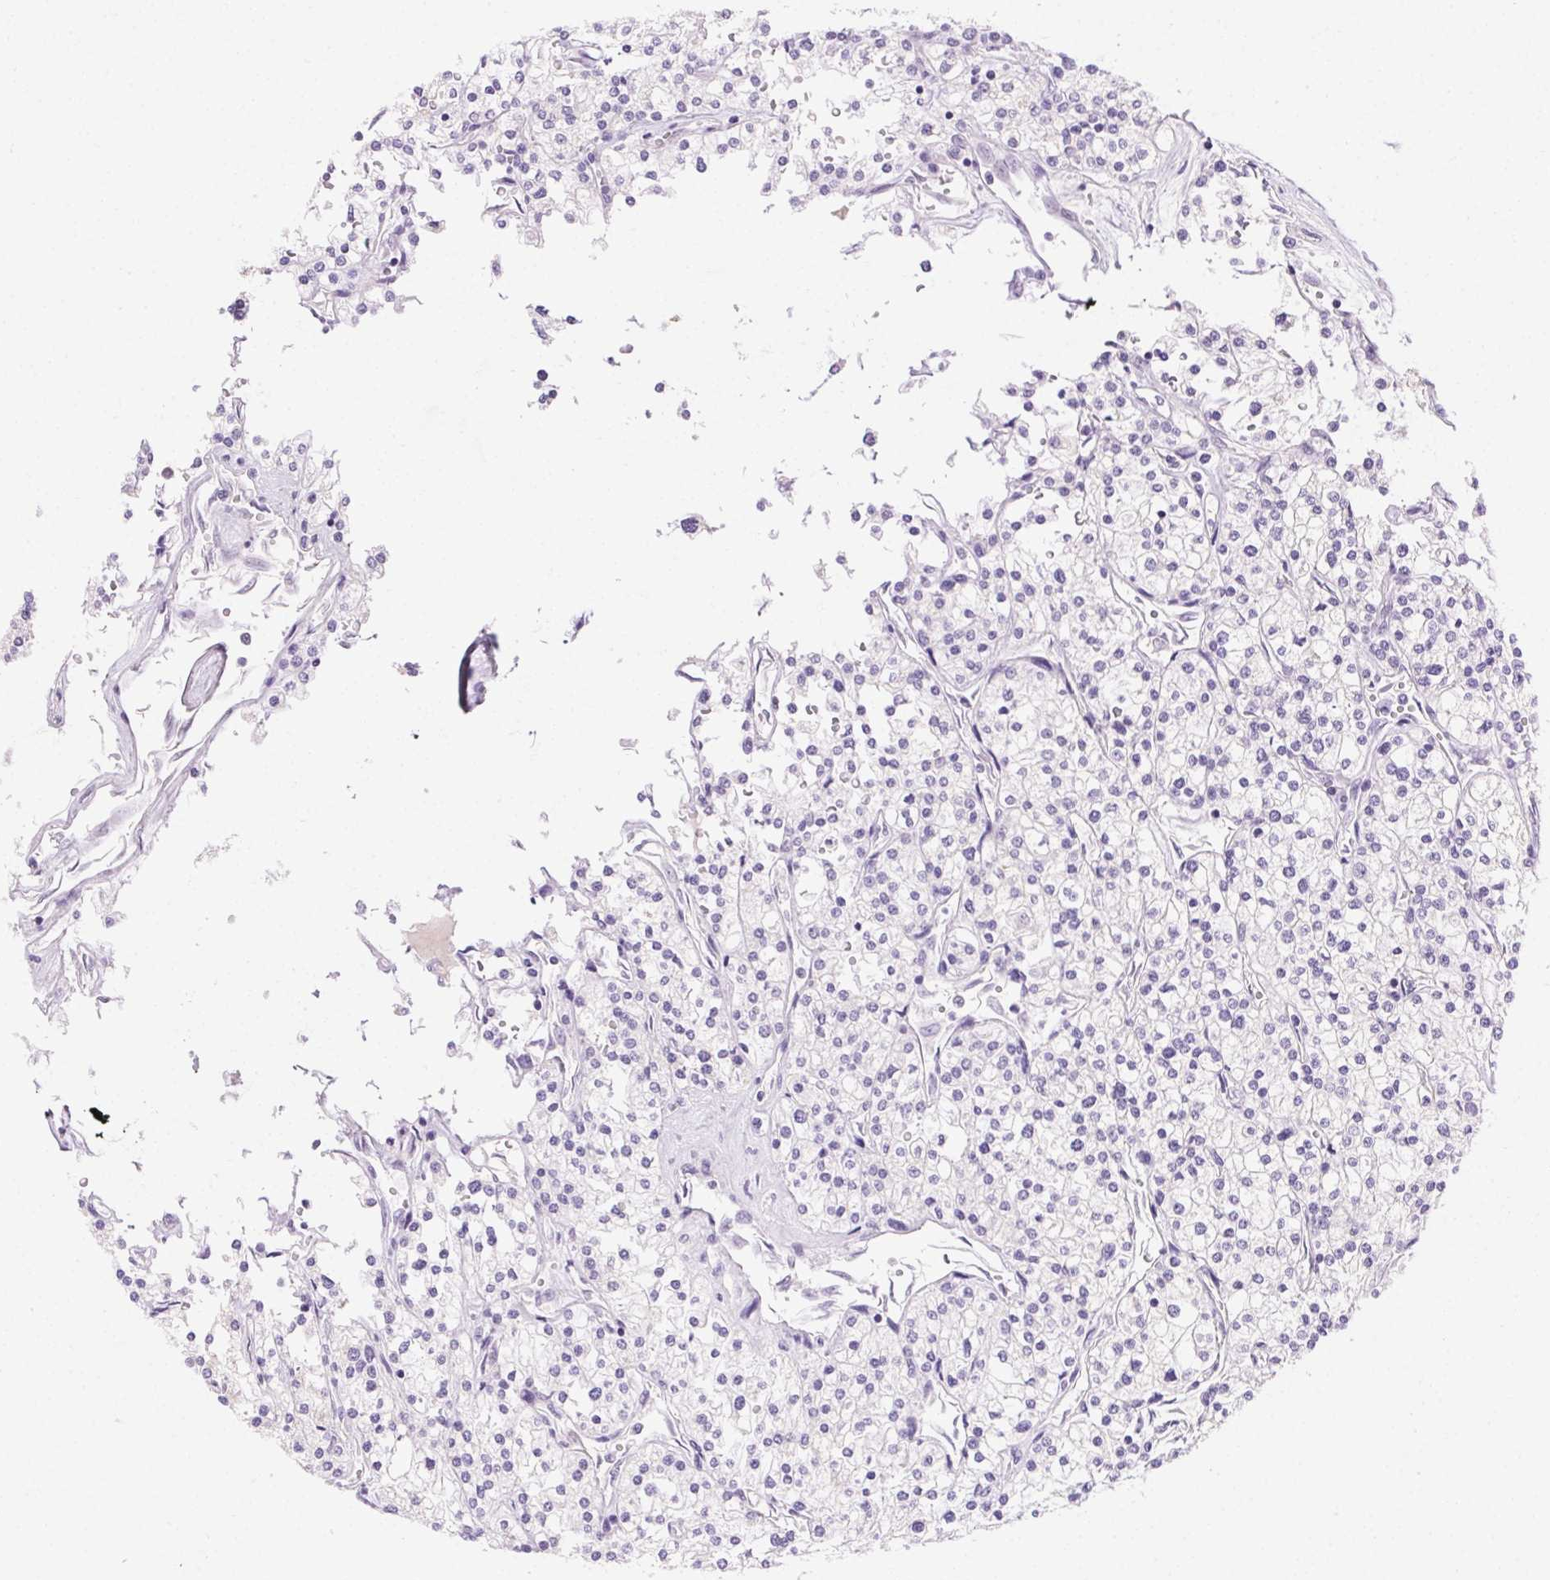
{"staining": {"intensity": "negative", "quantity": "none", "location": "none"}, "tissue": "renal cancer", "cell_type": "Tumor cells", "image_type": "cancer", "snomed": [{"axis": "morphology", "description": "Adenocarcinoma, NOS"}, {"axis": "topography", "description": "Kidney"}], "caption": "The histopathology image shows no staining of tumor cells in renal adenocarcinoma. (Brightfield microscopy of DAB (3,3'-diaminobenzidine) immunohistochemistry (IHC) at high magnification).", "gene": "CLDN10", "patient": {"sex": "male", "age": 80}}